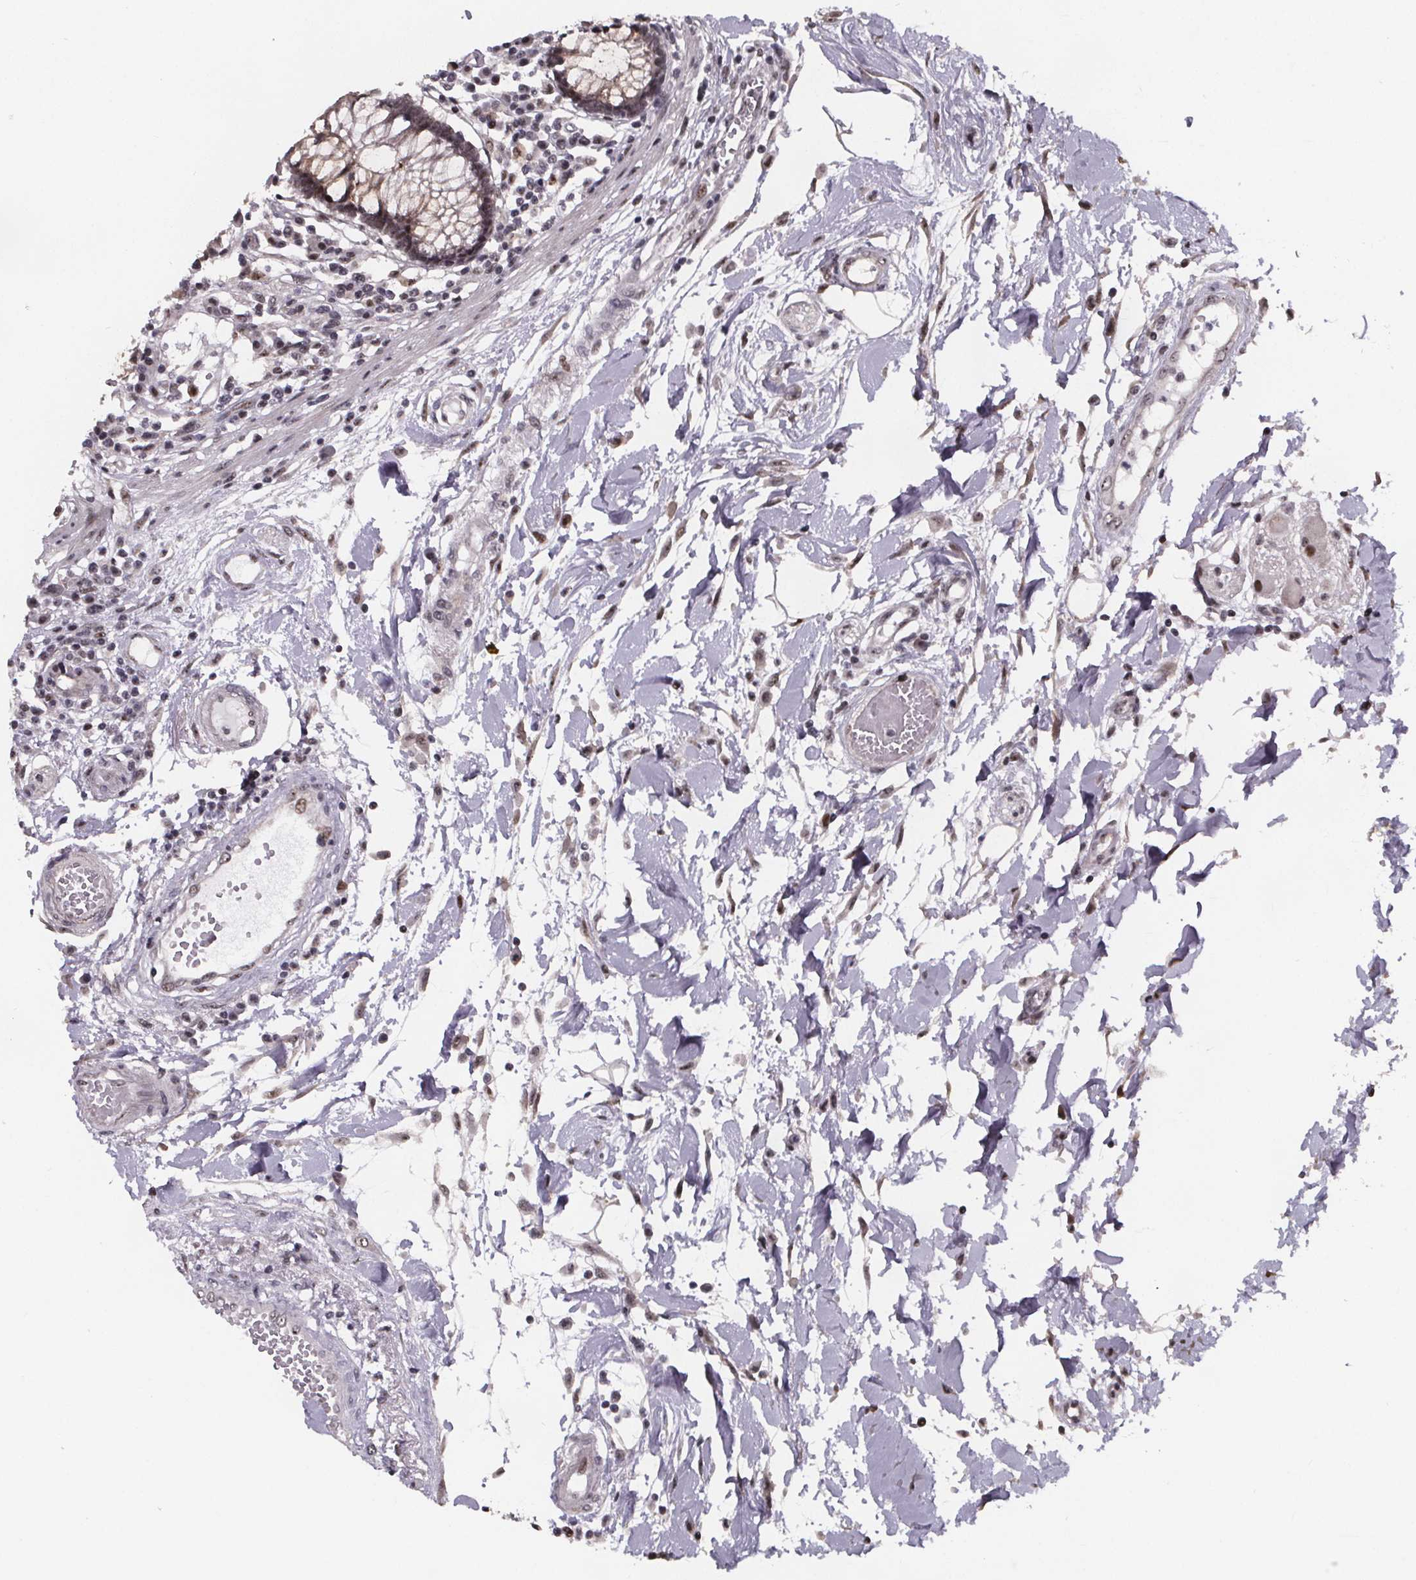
{"staining": {"intensity": "negative", "quantity": "none", "location": "none"}, "tissue": "colon", "cell_type": "Endothelial cells", "image_type": "normal", "snomed": [{"axis": "morphology", "description": "Normal tissue, NOS"}, {"axis": "morphology", "description": "Adenocarcinoma, NOS"}, {"axis": "topography", "description": "Colon"}], "caption": "The immunohistochemistry image has no significant positivity in endothelial cells of colon. (IHC, brightfield microscopy, high magnification).", "gene": "U2SURP", "patient": {"sex": "male", "age": 83}}